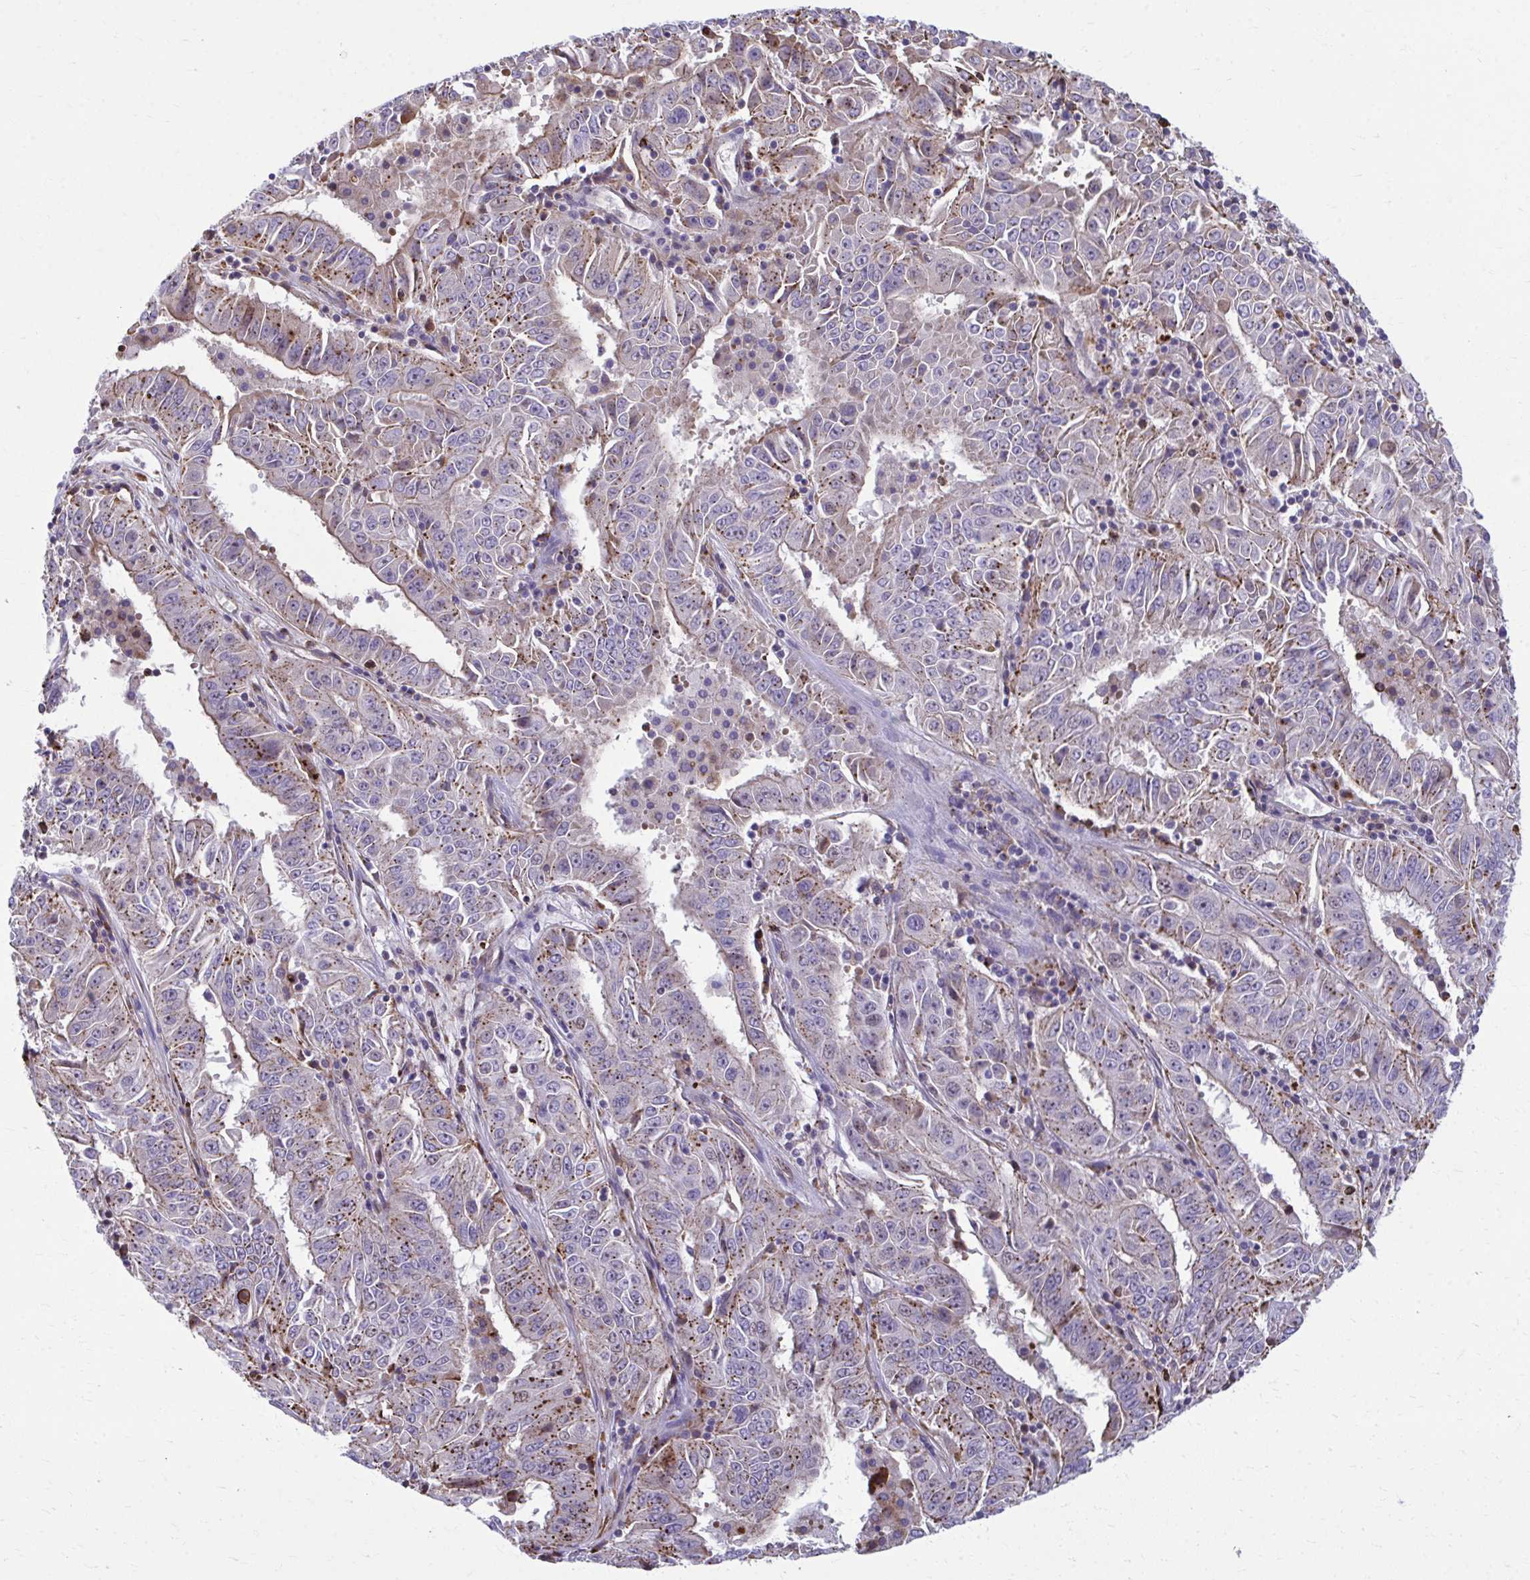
{"staining": {"intensity": "strong", "quantity": ">75%", "location": "cytoplasmic/membranous"}, "tissue": "pancreatic cancer", "cell_type": "Tumor cells", "image_type": "cancer", "snomed": [{"axis": "morphology", "description": "Adenocarcinoma, NOS"}, {"axis": "topography", "description": "Pancreas"}], "caption": "A histopathology image showing strong cytoplasmic/membranous positivity in about >75% of tumor cells in pancreatic cancer, as visualized by brown immunohistochemical staining.", "gene": "LRRC4B", "patient": {"sex": "male", "age": 63}}